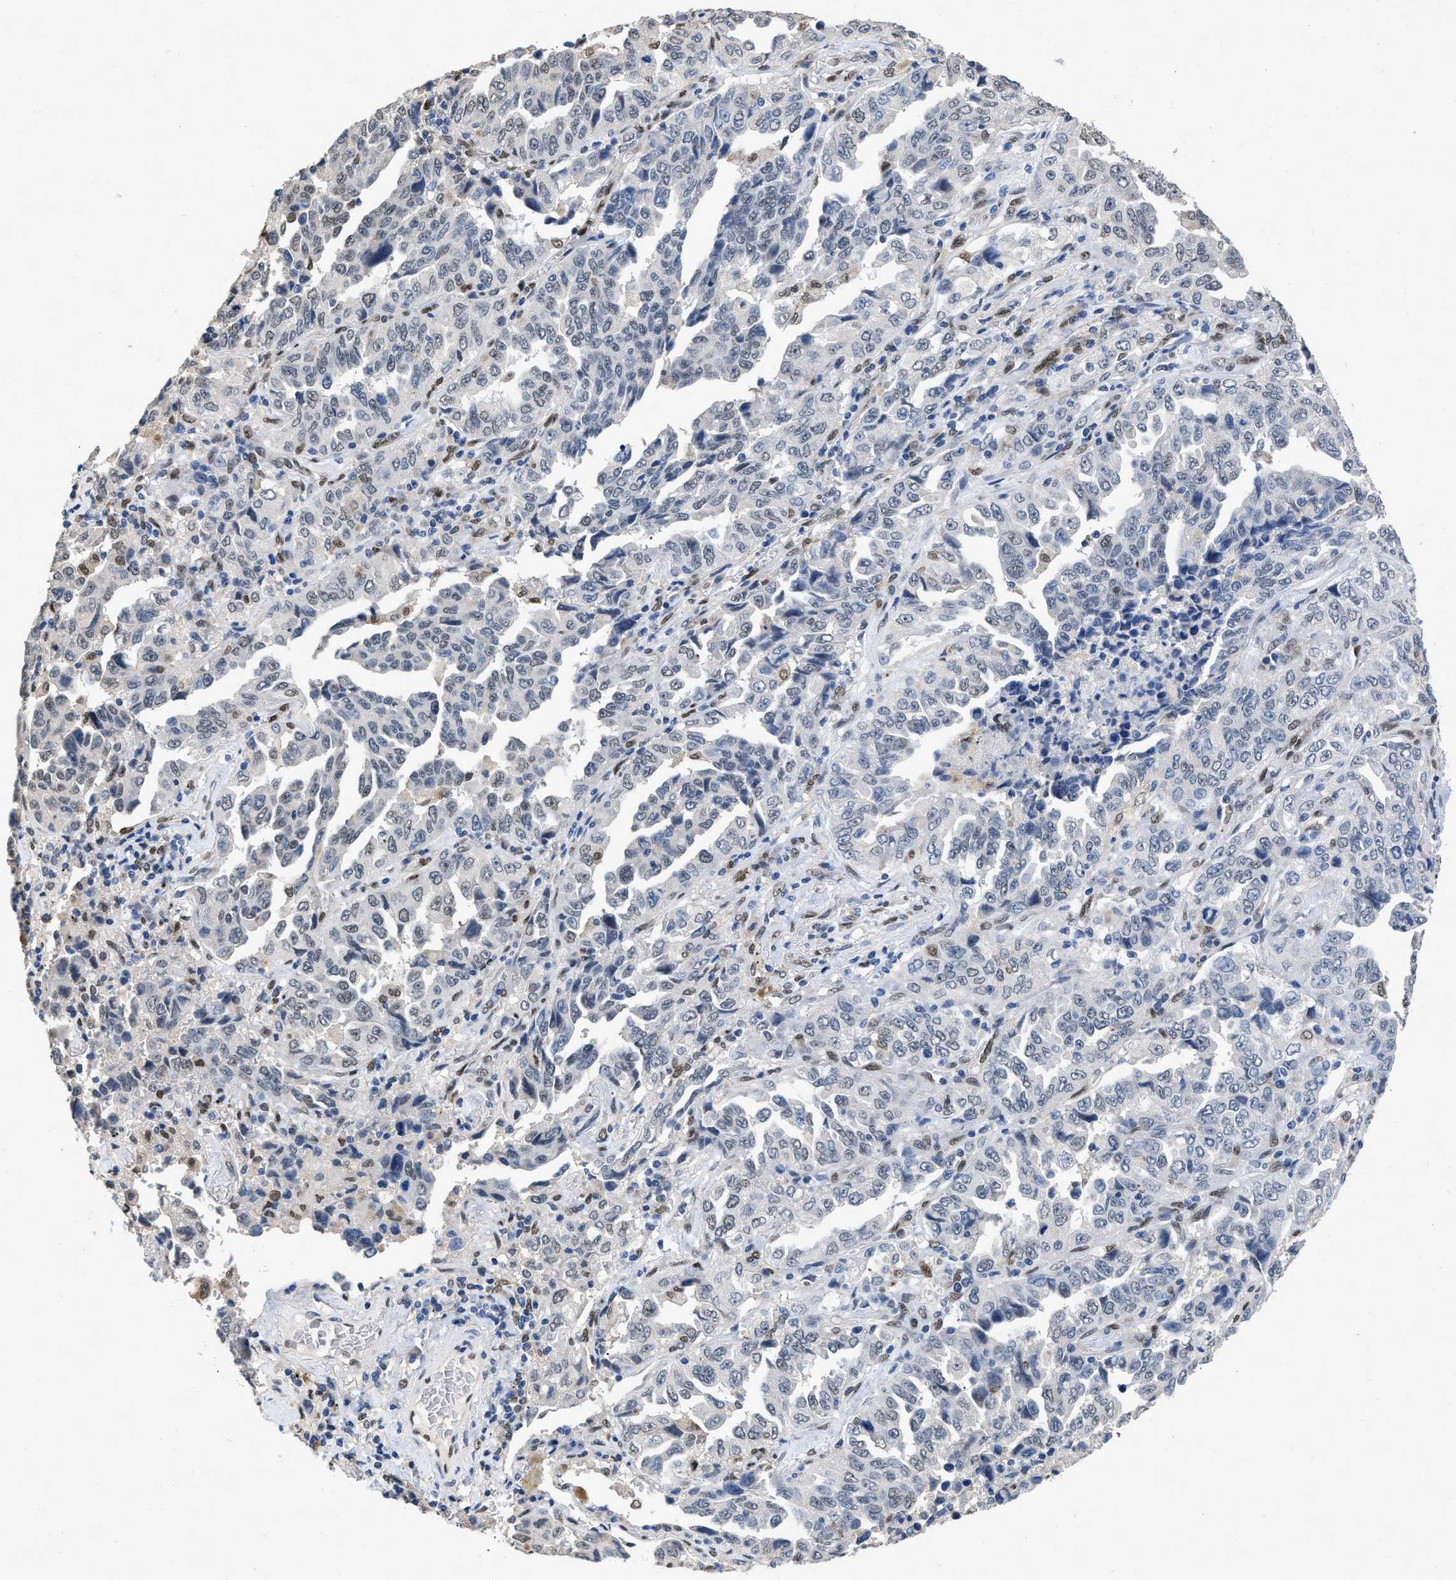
{"staining": {"intensity": "moderate", "quantity": "<25%", "location": "nuclear"}, "tissue": "lung cancer", "cell_type": "Tumor cells", "image_type": "cancer", "snomed": [{"axis": "morphology", "description": "Adenocarcinoma, NOS"}, {"axis": "topography", "description": "Lung"}], "caption": "Adenocarcinoma (lung) stained for a protein (brown) reveals moderate nuclear positive staining in about <25% of tumor cells.", "gene": "QKI", "patient": {"sex": "female", "age": 51}}